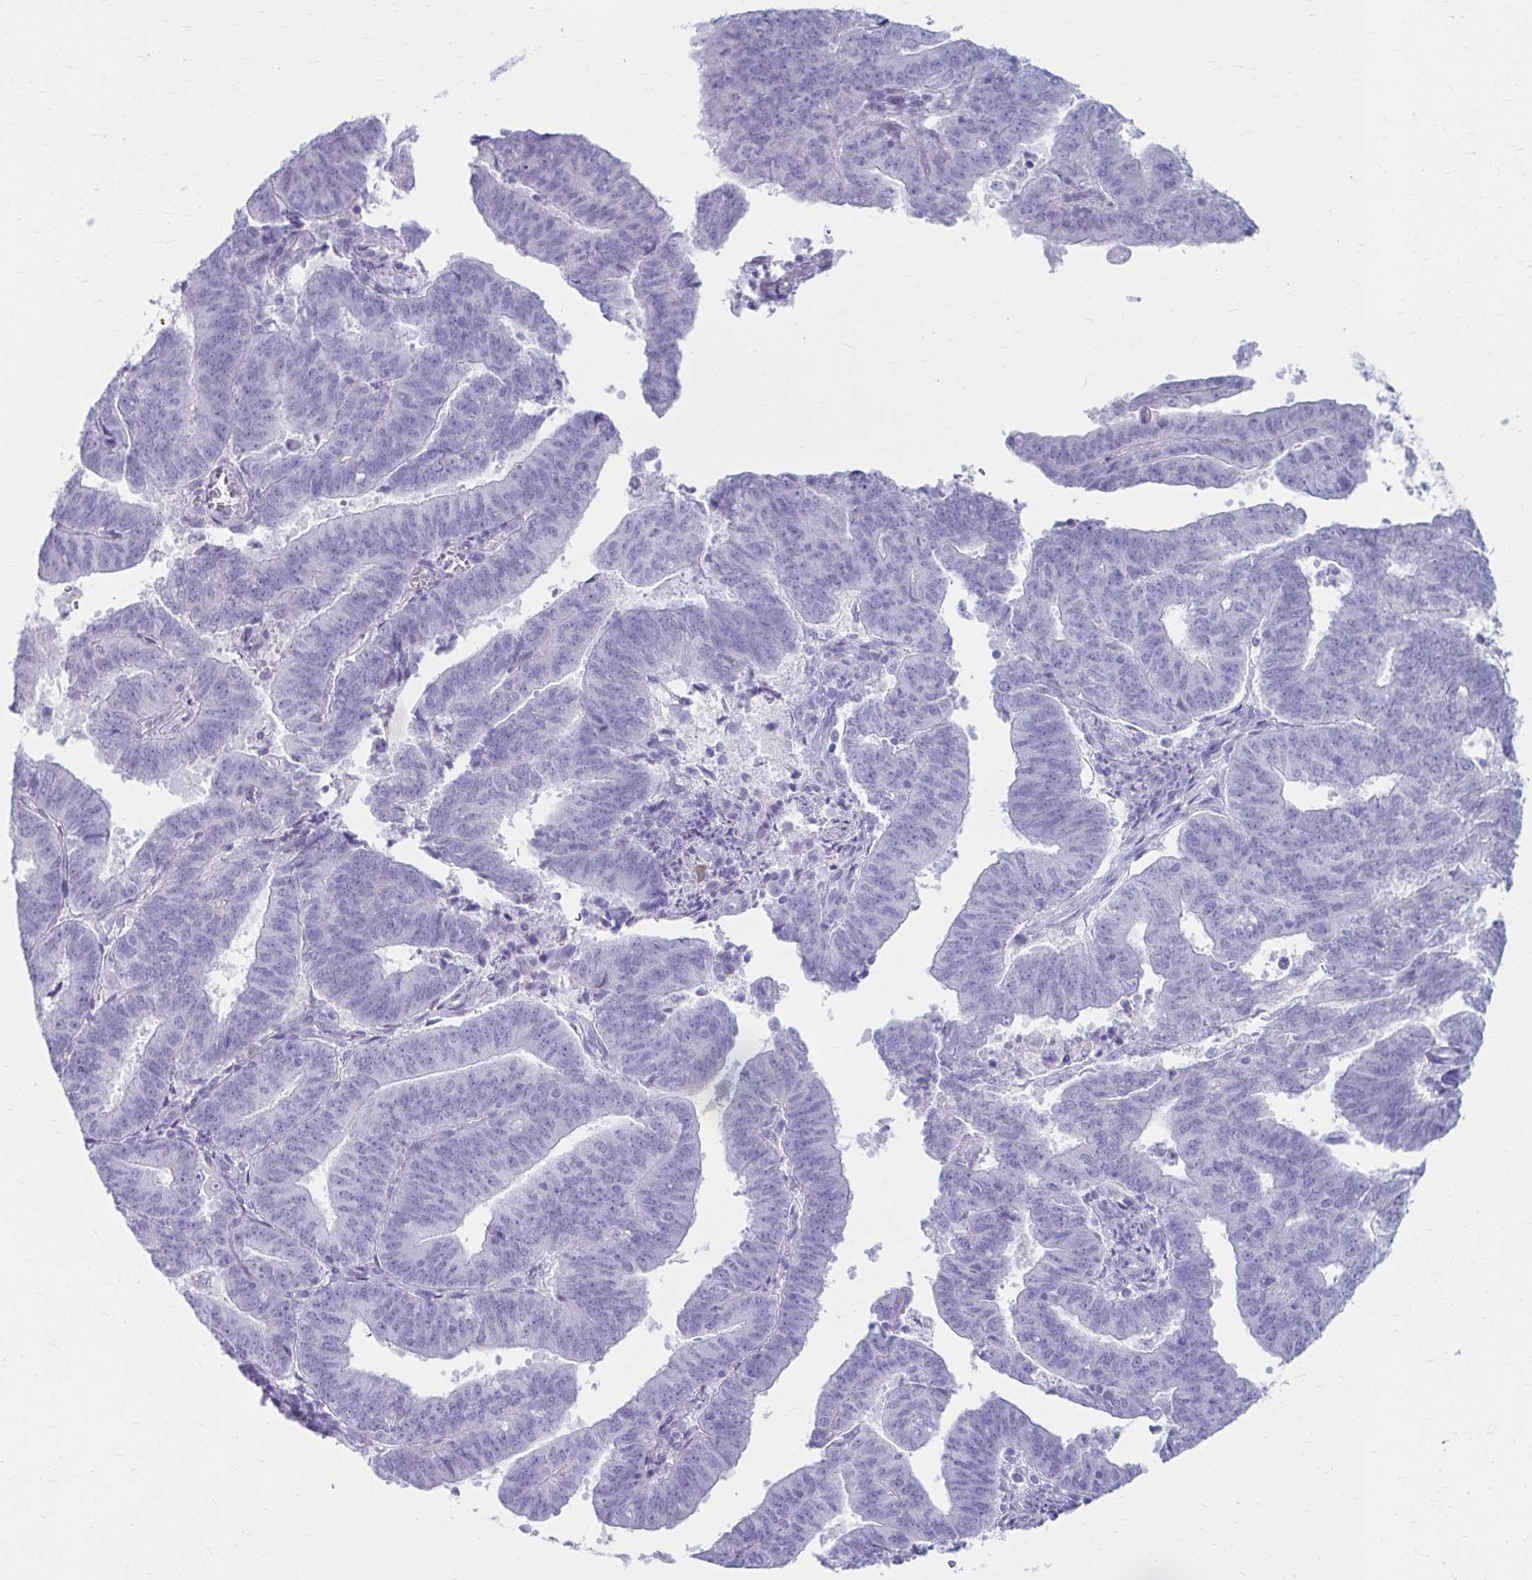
{"staining": {"intensity": "negative", "quantity": "none", "location": "none"}, "tissue": "endometrial cancer", "cell_type": "Tumor cells", "image_type": "cancer", "snomed": [{"axis": "morphology", "description": "Adenocarcinoma, NOS"}, {"axis": "topography", "description": "Endometrium"}], "caption": "An image of human endometrial adenocarcinoma is negative for staining in tumor cells. (DAB (3,3'-diaminobenzidine) IHC visualized using brightfield microscopy, high magnification).", "gene": "ATP4B", "patient": {"sex": "female", "age": 82}}